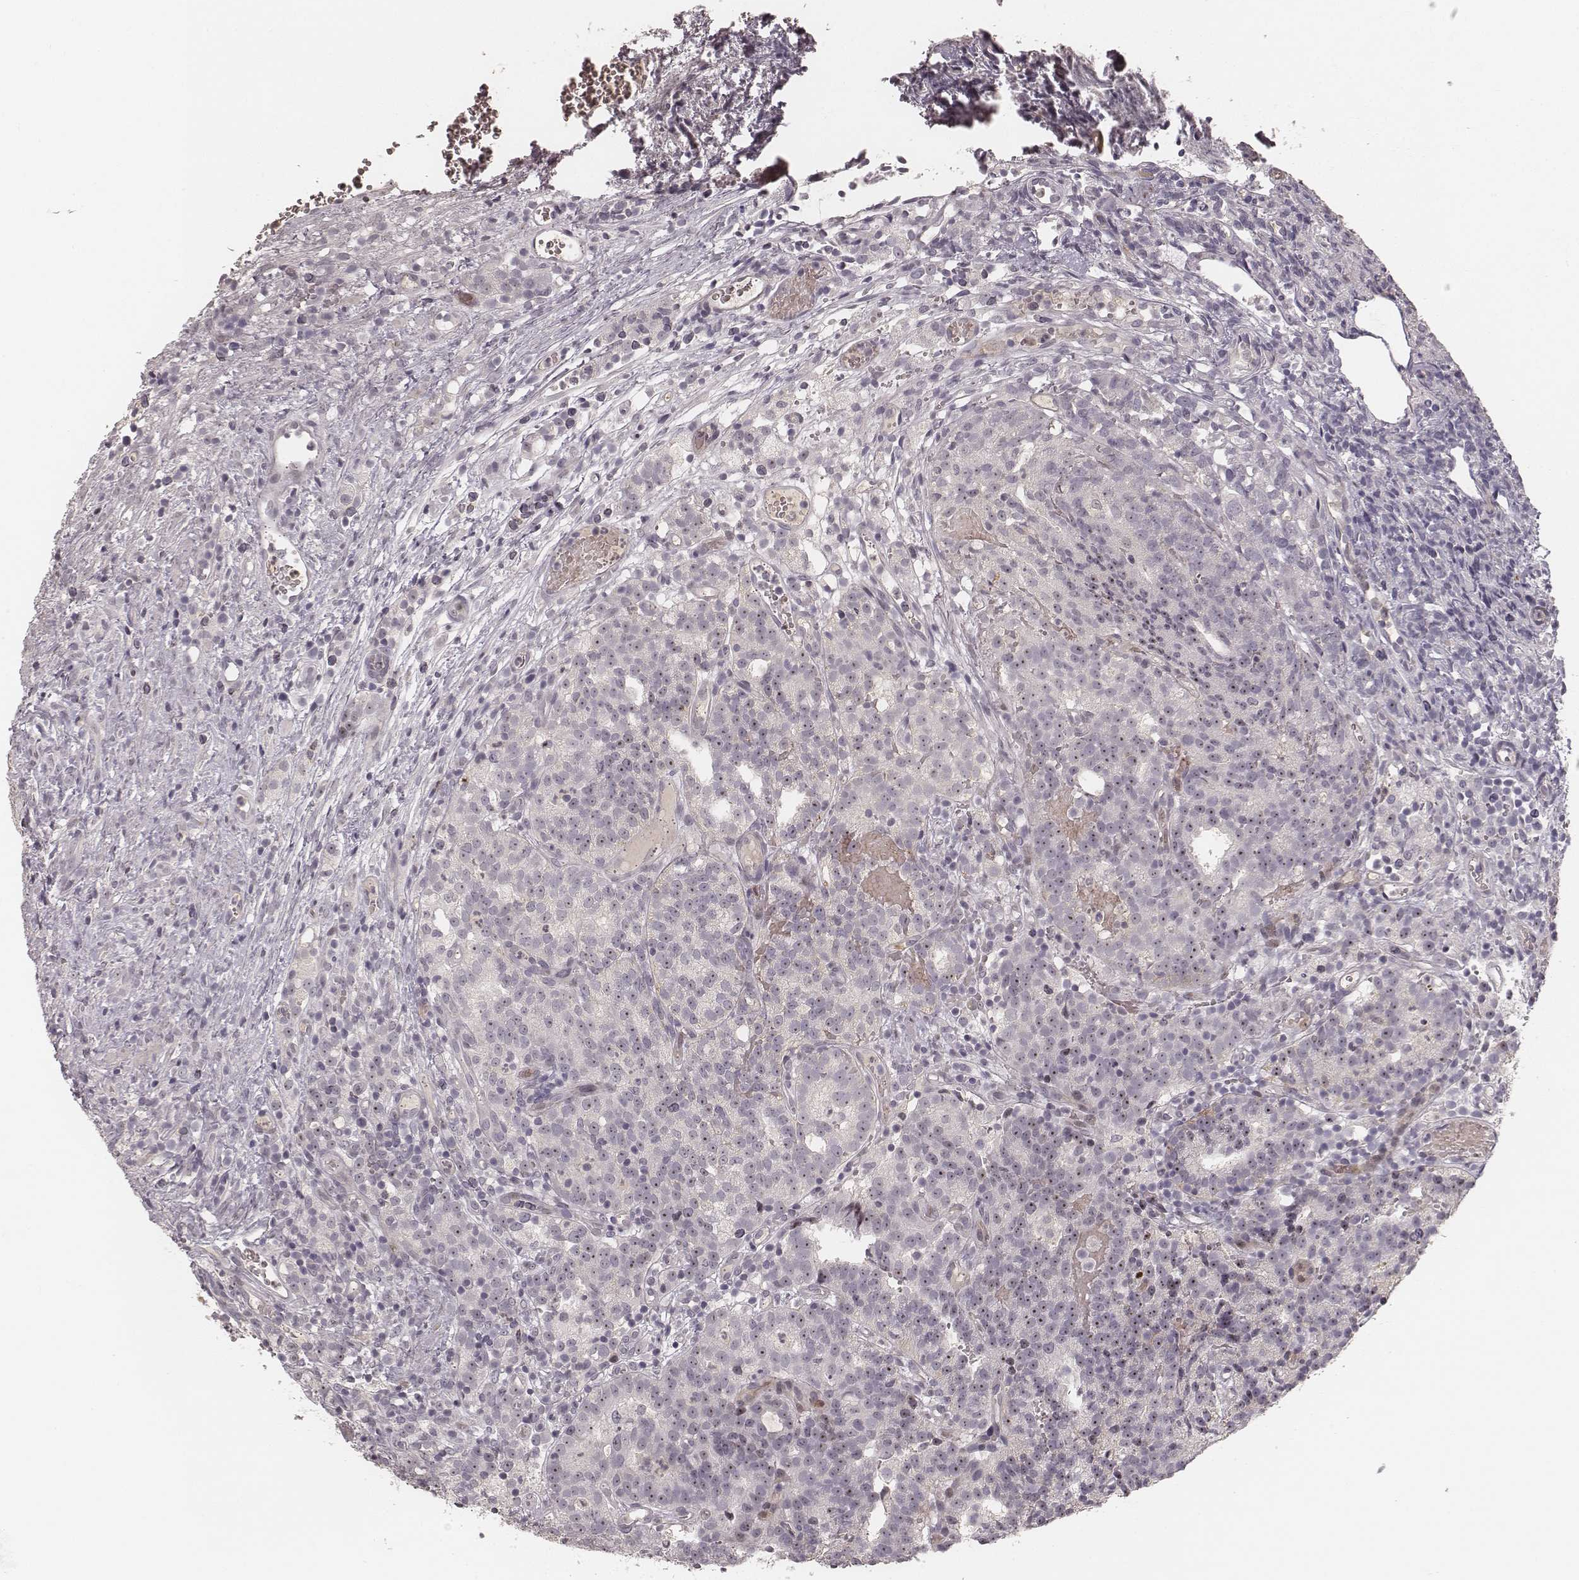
{"staining": {"intensity": "moderate", "quantity": "<25%", "location": "nuclear"}, "tissue": "prostate cancer", "cell_type": "Tumor cells", "image_type": "cancer", "snomed": [{"axis": "morphology", "description": "Adenocarcinoma, High grade"}, {"axis": "topography", "description": "Prostate"}], "caption": "Protein expression by IHC shows moderate nuclear expression in approximately <25% of tumor cells in prostate cancer. Nuclei are stained in blue.", "gene": "MADCAM1", "patient": {"sex": "male", "age": 53}}